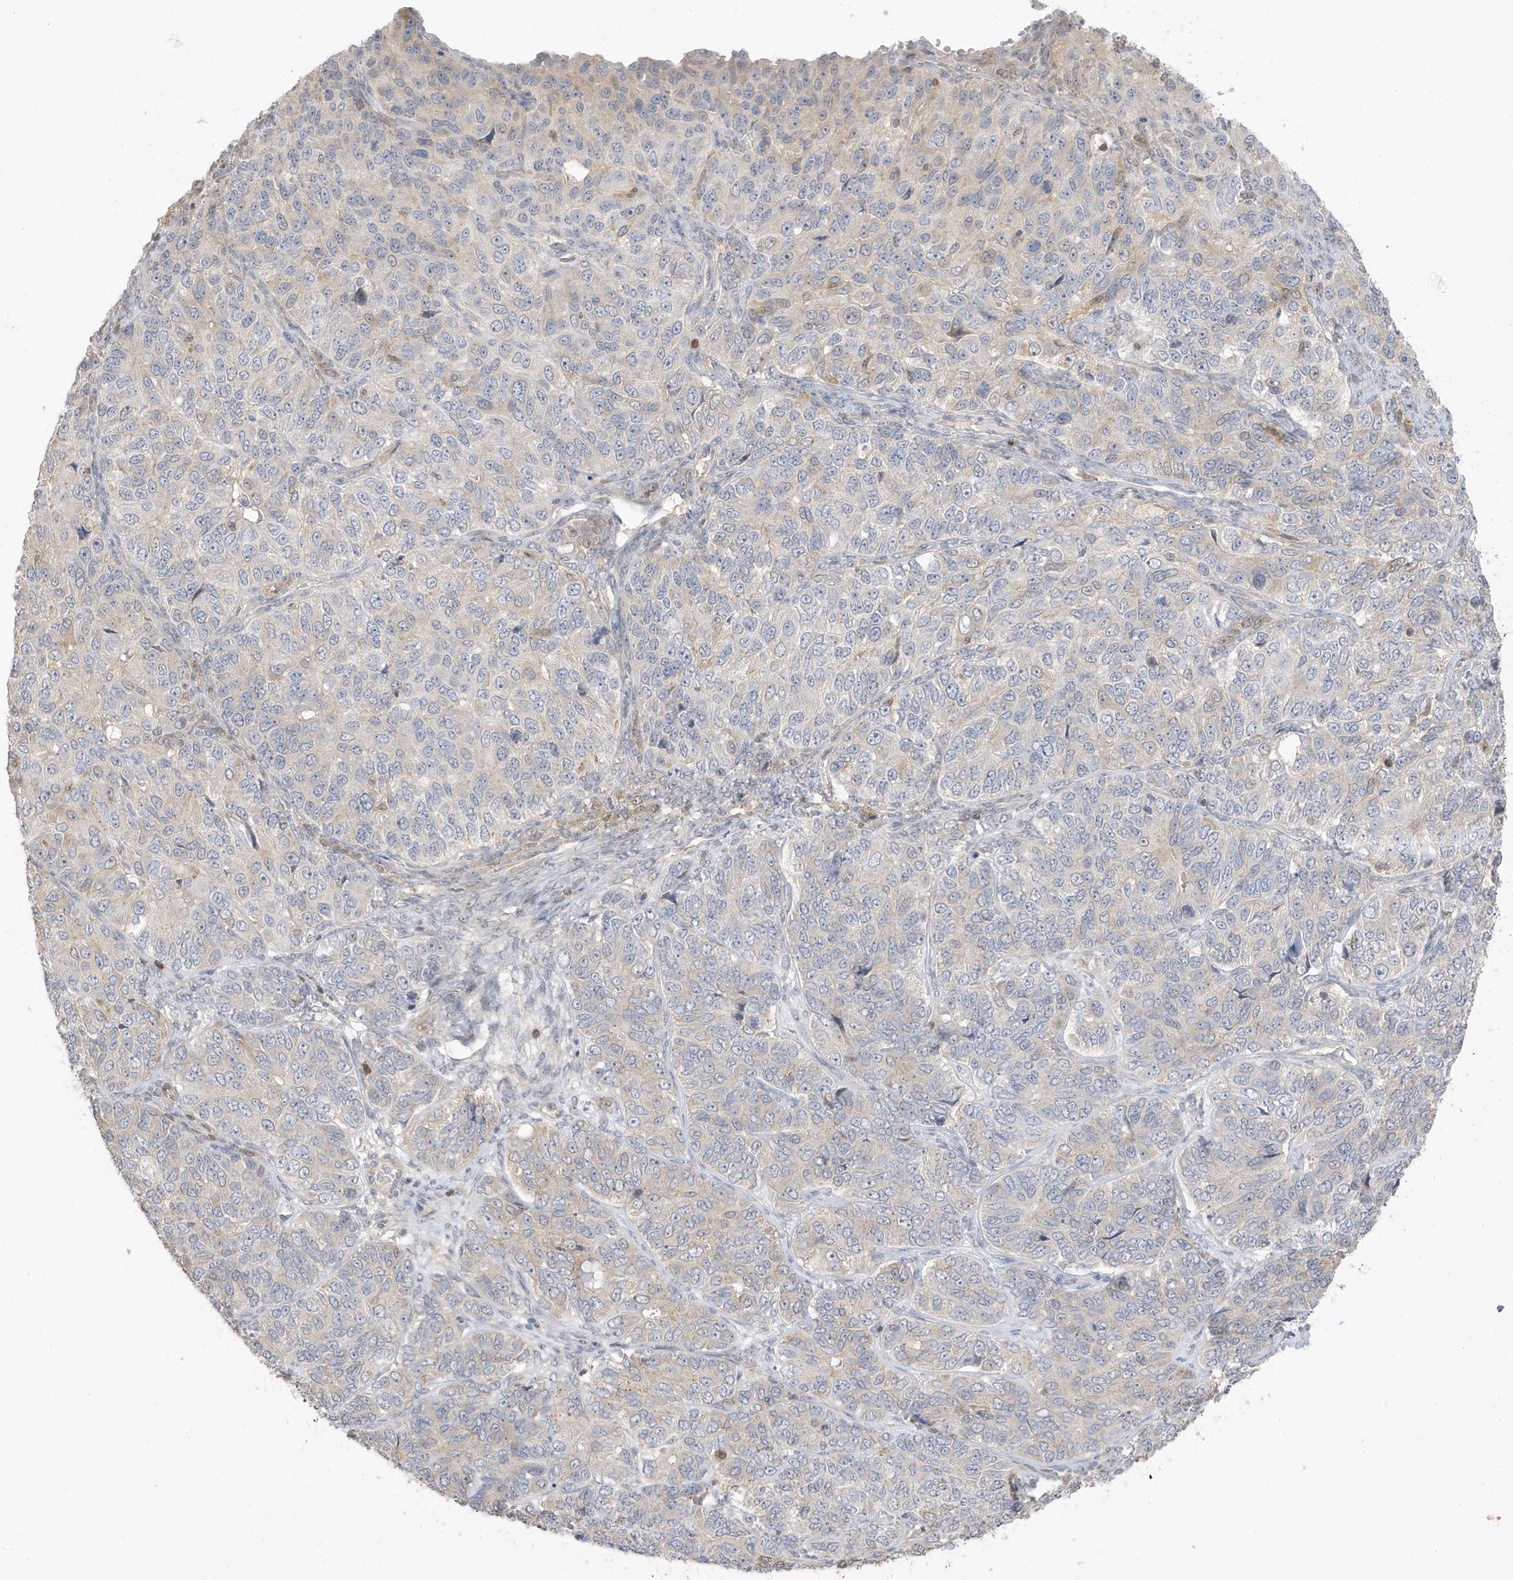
{"staining": {"intensity": "negative", "quantity": "none", "location": "none"}, "tissue": "ovarian cancer", "cell_type": "Tumor cells", "image_type": "cancer", "snomed": [{"axis": "morphology", "description": "Carcinoma, endometroid"}, {"axis": "topography", "description": "Ovary"}], "caption": "There is no significant staining in tumor cells of ovarian endometroid carcinoma.", "gene": "TAB3", "patient": {"sex": "female", "age": 51}}